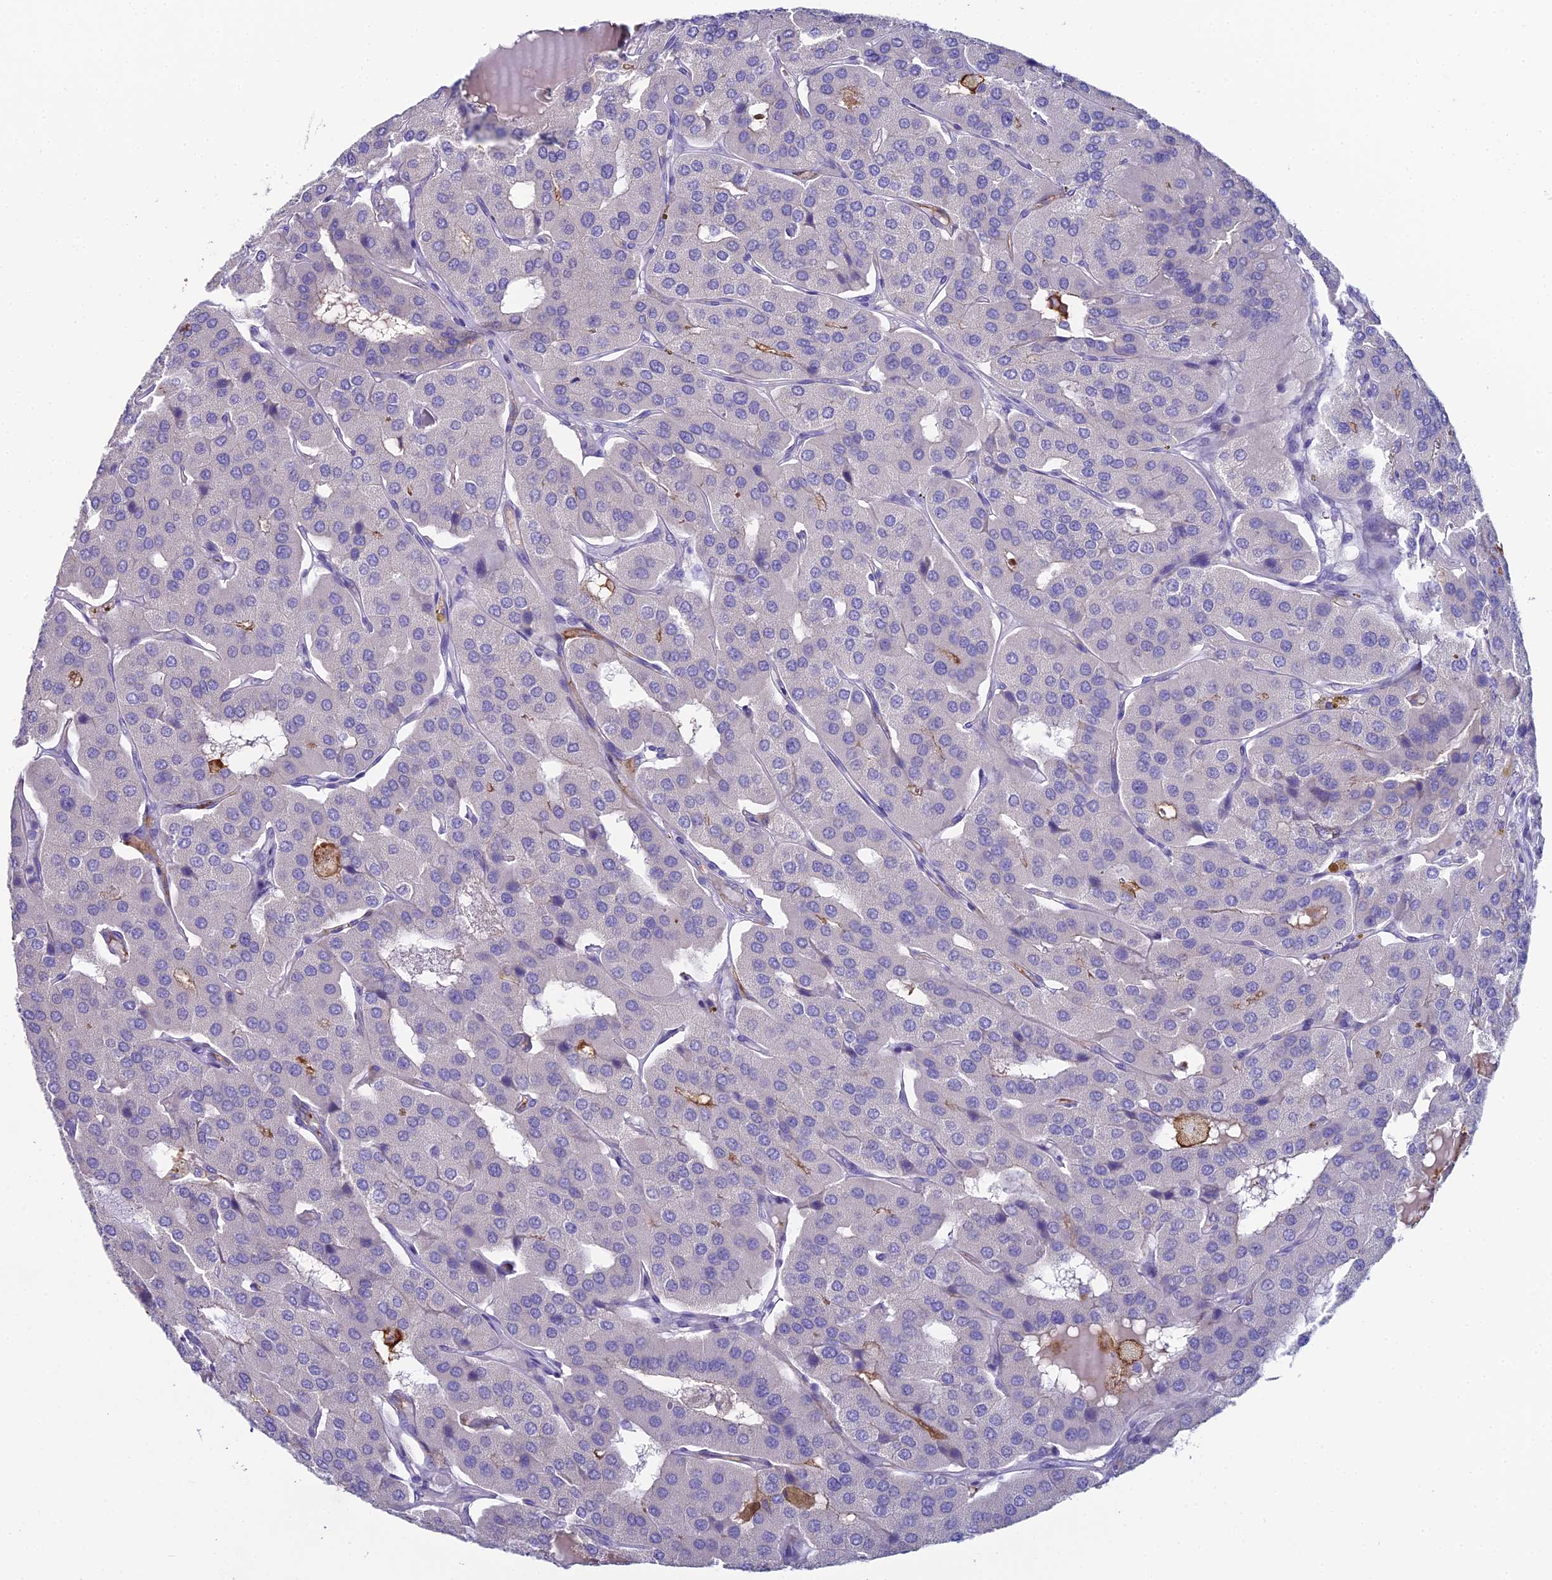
{"staining": {"intensity": "negative", "quantity": "none", "location": "none"}, "tissue": "parathyroid gland", "cell_type": "Glandular cells", "image_type": "normal", "snomed": [{"axis": "morphology", "description": "Normal tissue, NOS"}, {"axis": "morphology", "description": "Adenoma, NOS"}, {"axis": "topography", "description": "Parathyroid gland"}], "caption": "Glandular cells show no significant protein expression in unremarkable parathyroid gland. (DAB (3,3'-diaminobenzidine) immunohistochemistry with hematoxylin counter stain).", "gene": "ACE", "patient": {"sex": "female", "age": 86}}